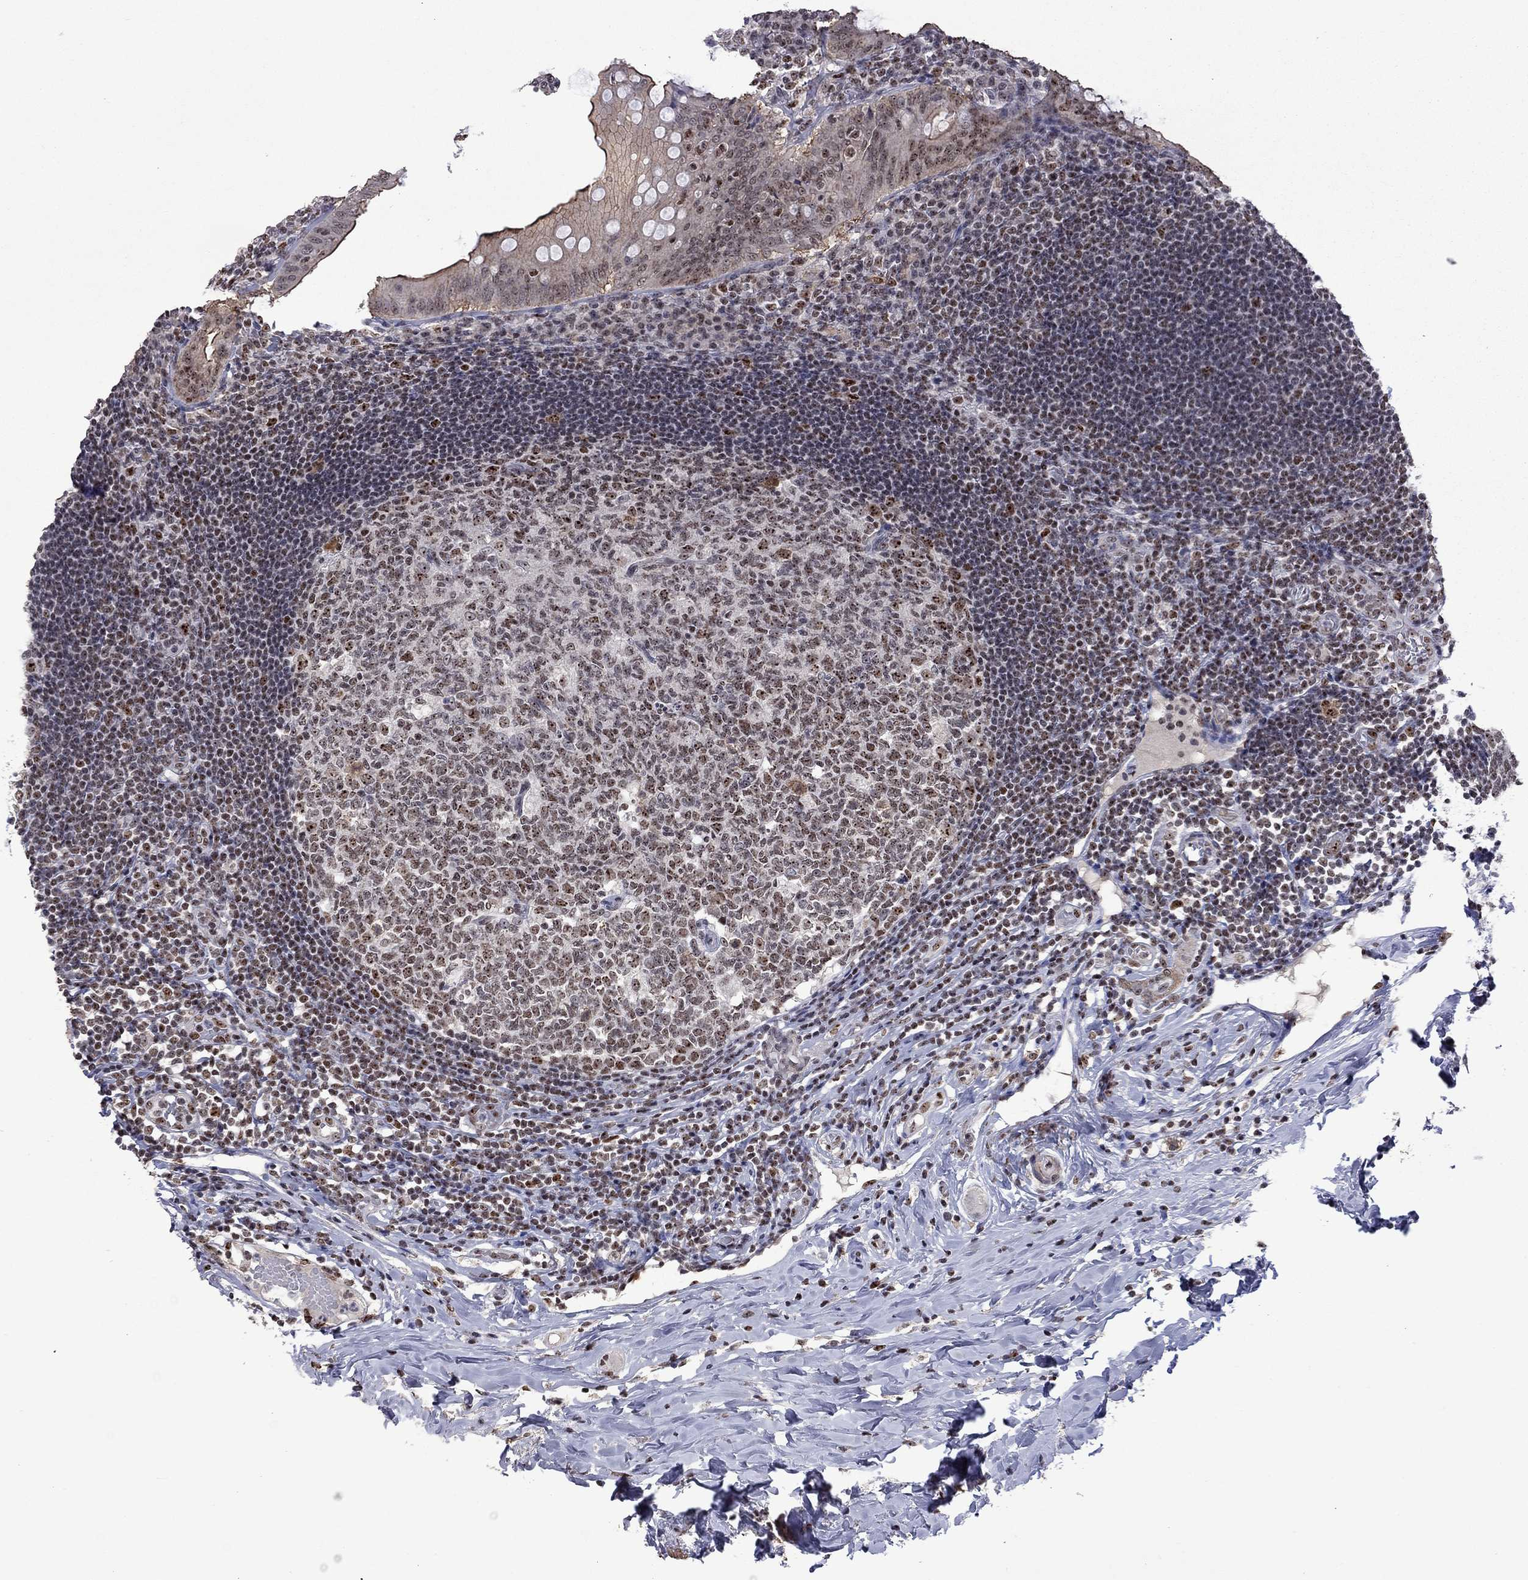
{"staining": {"intensity": "moderate", "quantity": ">75%", "location": "nuclear"}, "tissue": "appendix", "cell_type": "Glandular cells", "image_type": "normal", "snomed": [{"axis": "morphology", "description": "Normal tissue, NOS"}, {"axis": "morphology", "description": "Inflammation, NOS"}, {"axis": "topography", "description": "Appendix"}], "caption": "Glandular cells reveal moderate nuclear staining in approximately >75% of cells in benign appendix.", "gene": "SPOUT1", "patient": {"sex": "male", "age": 16}}